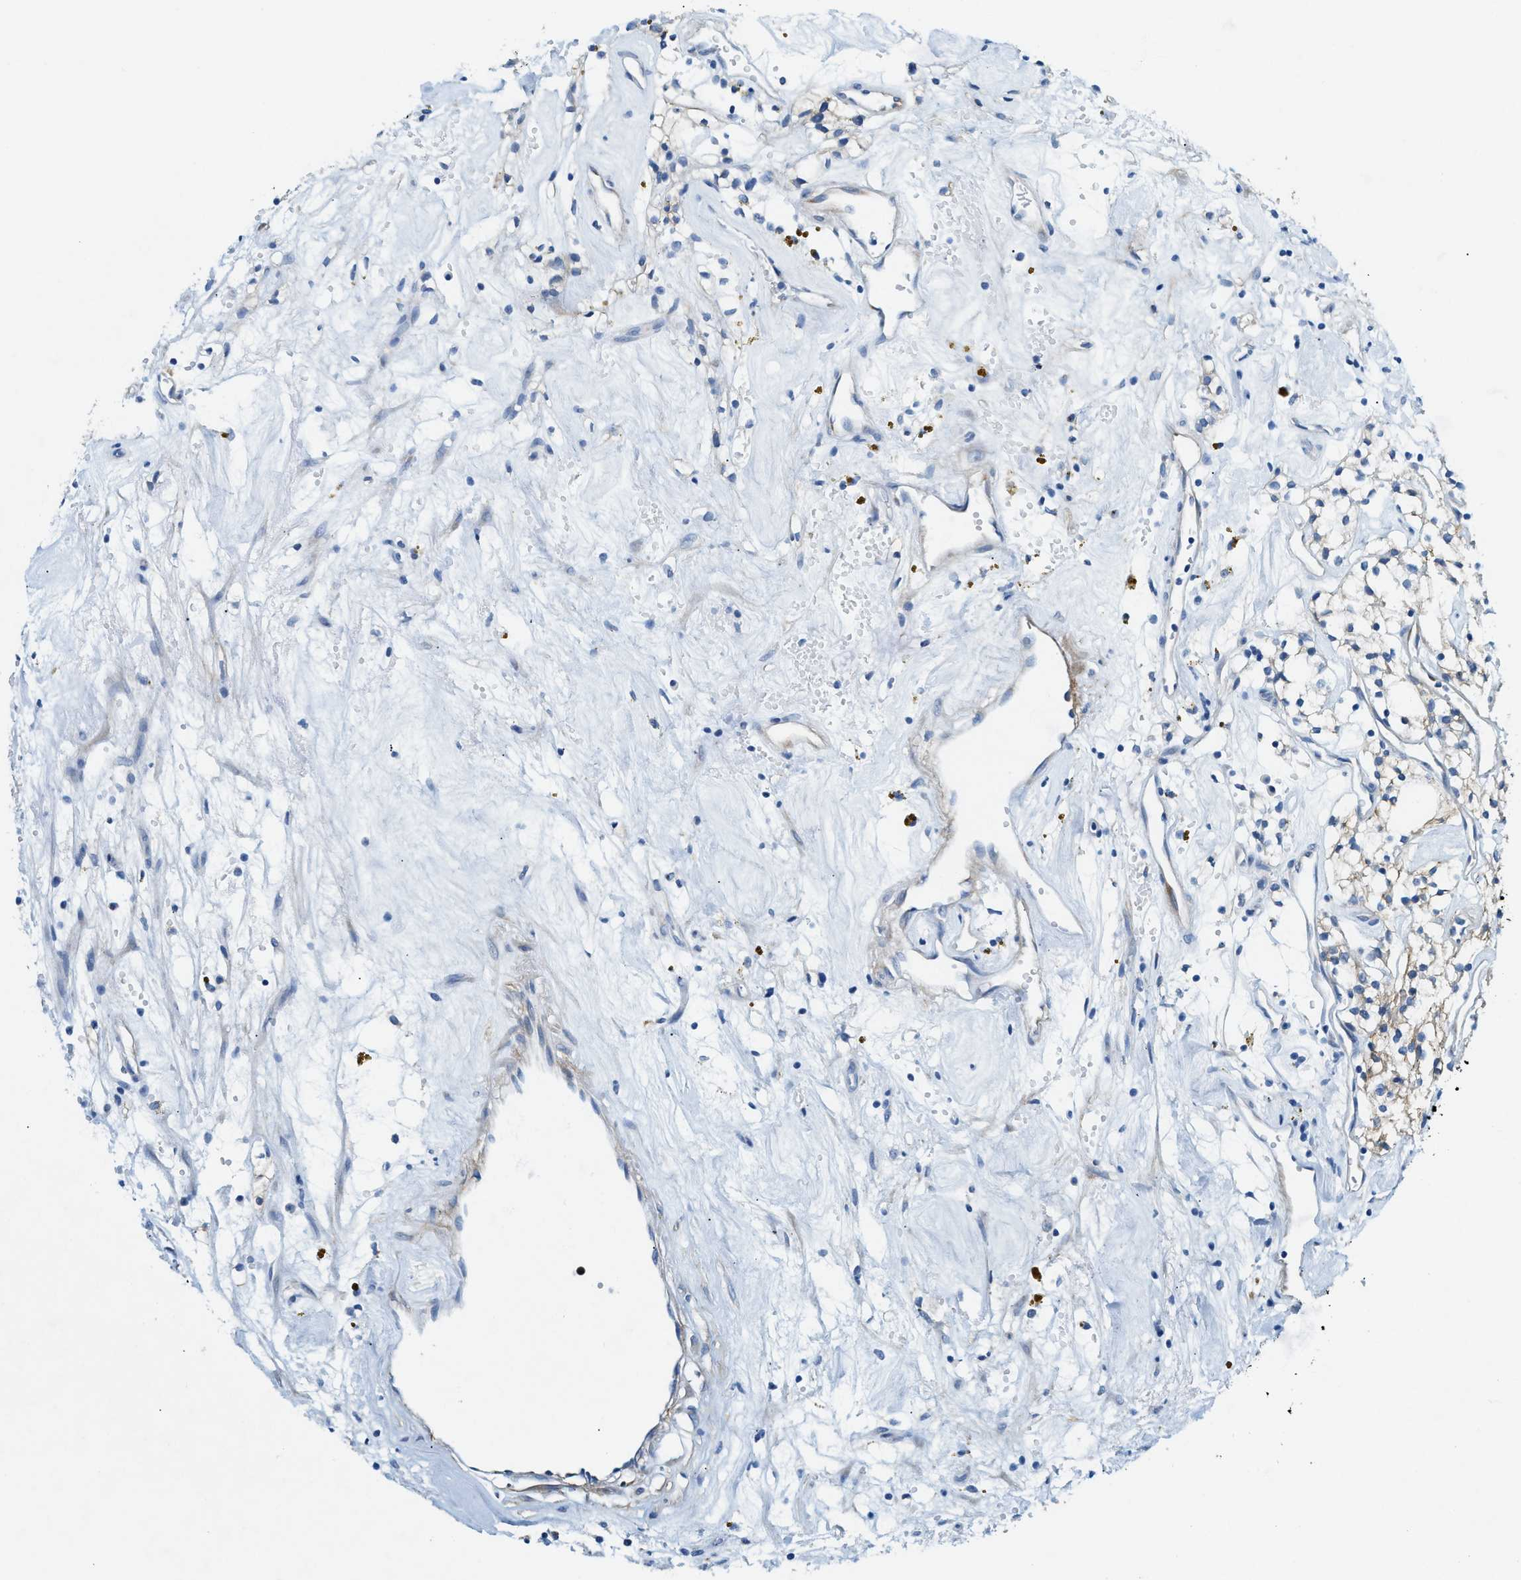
{"staining": {"intensity": "moderate", "quantity": "25%-75%", "location": "cytoplasmic/membranous"}, "tissue": "renal cancer", "cell_type": "Tumor cells", "image_type": "cancer", "snomed": [{"axis": "morphology", "description": "Adenocarcinoma, NOS"}, {"axis": "topography", "description": "Kidney"}], "caption": "A micrograph of human renal cancer (adenocarcinoma) stained for a protein demonstrates moderate cytoplasmic/membranous brown staining in tumor cells.", "gene": "ZDHHC13", "patient": {"sex": "male", "age": 59}}